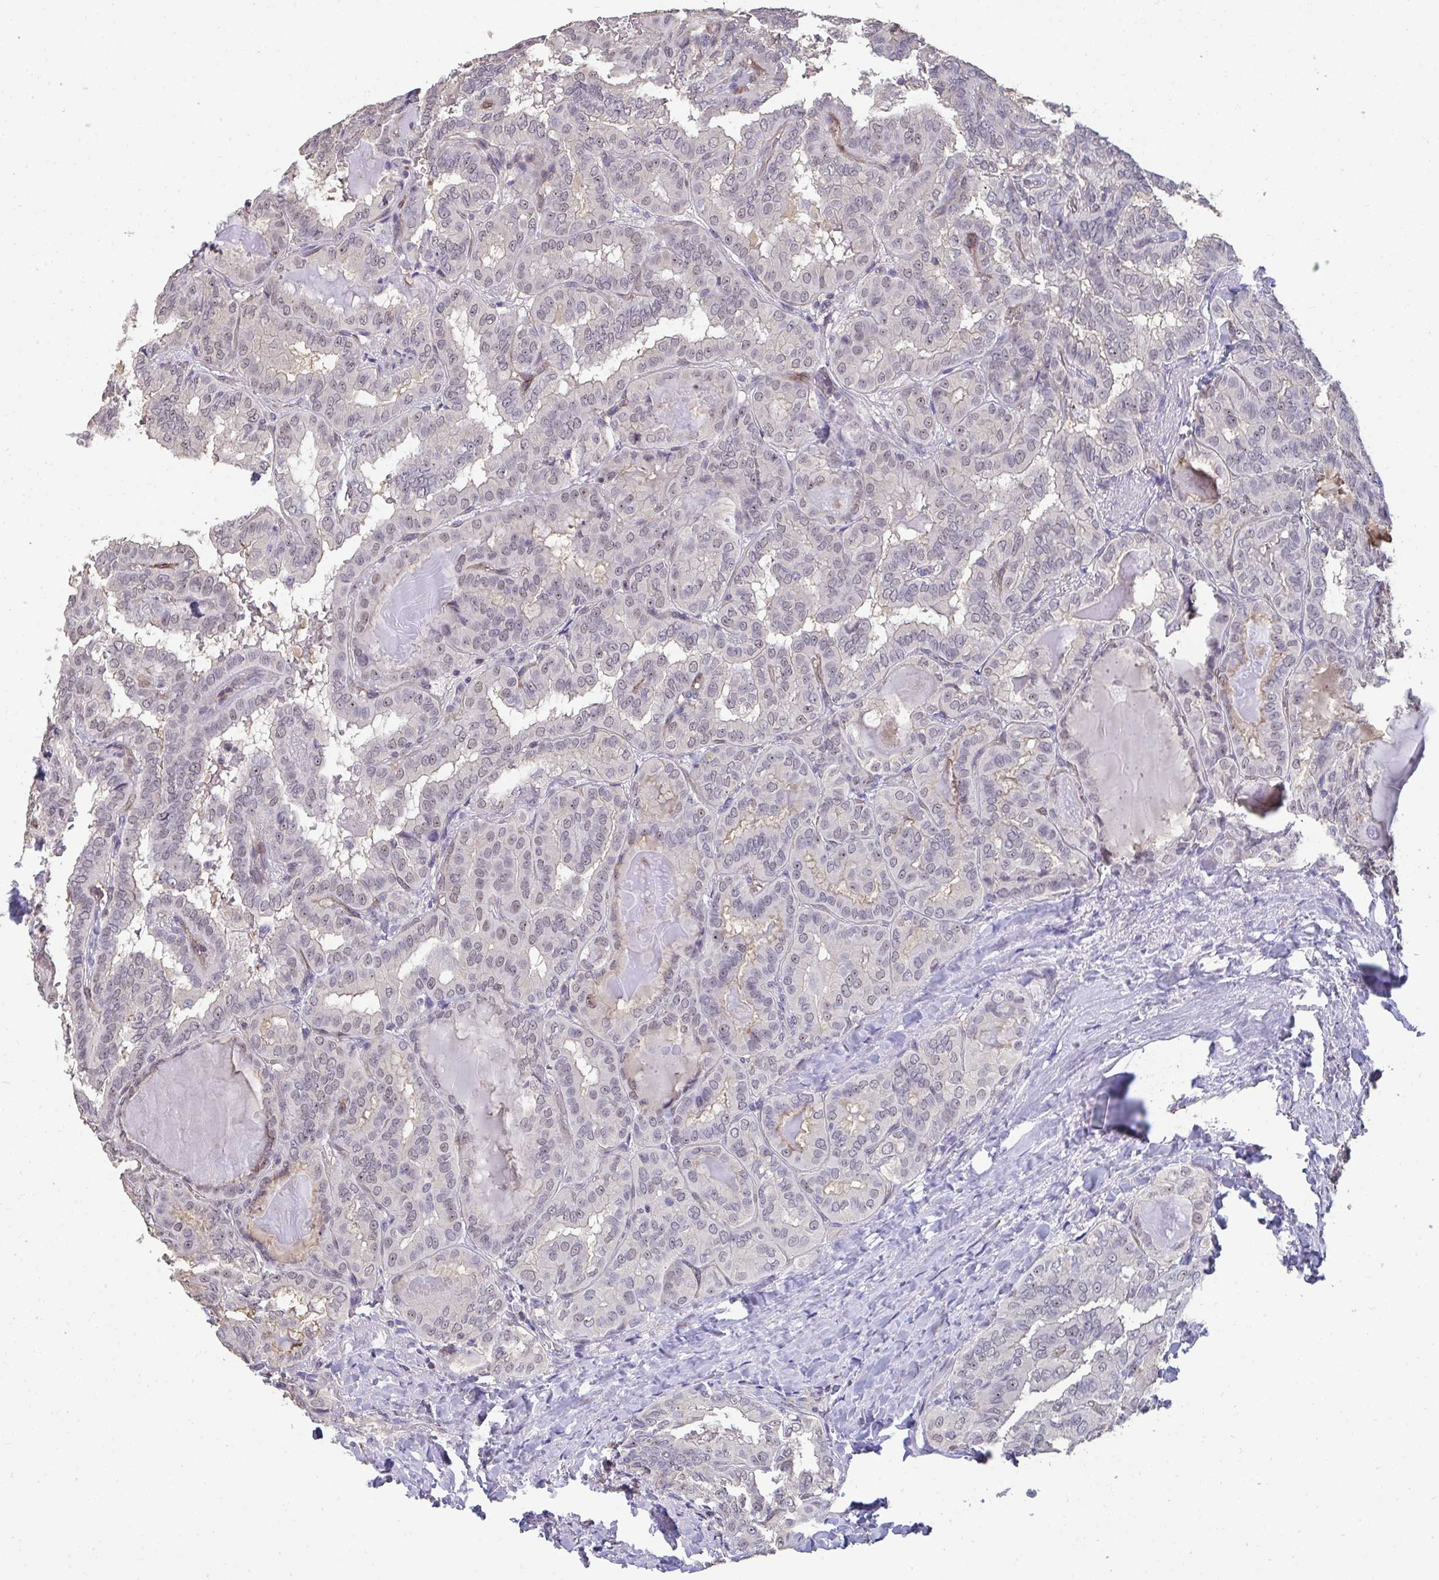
{"staining": {"intensity": "weak", "quantity": "25%-75%", "location": "nuclear"}, "tissue": "thyroid cancer", "cell_type": "Tumor cells", "image_type": "cancer", "snomed": [{"axis": "morphology", "description": "Papillary adenocarcinoma, NOS"}, {"axis": "topography", "description": "Thyroid gland"}], "caption": "Brown immunohistochemical staining in human thyroid cancer exhibits weak nuclear positivity in about 25%-75% of tumor cells.", "gene": "SENP3", "patient": {"sex": "female", "age": 46}}